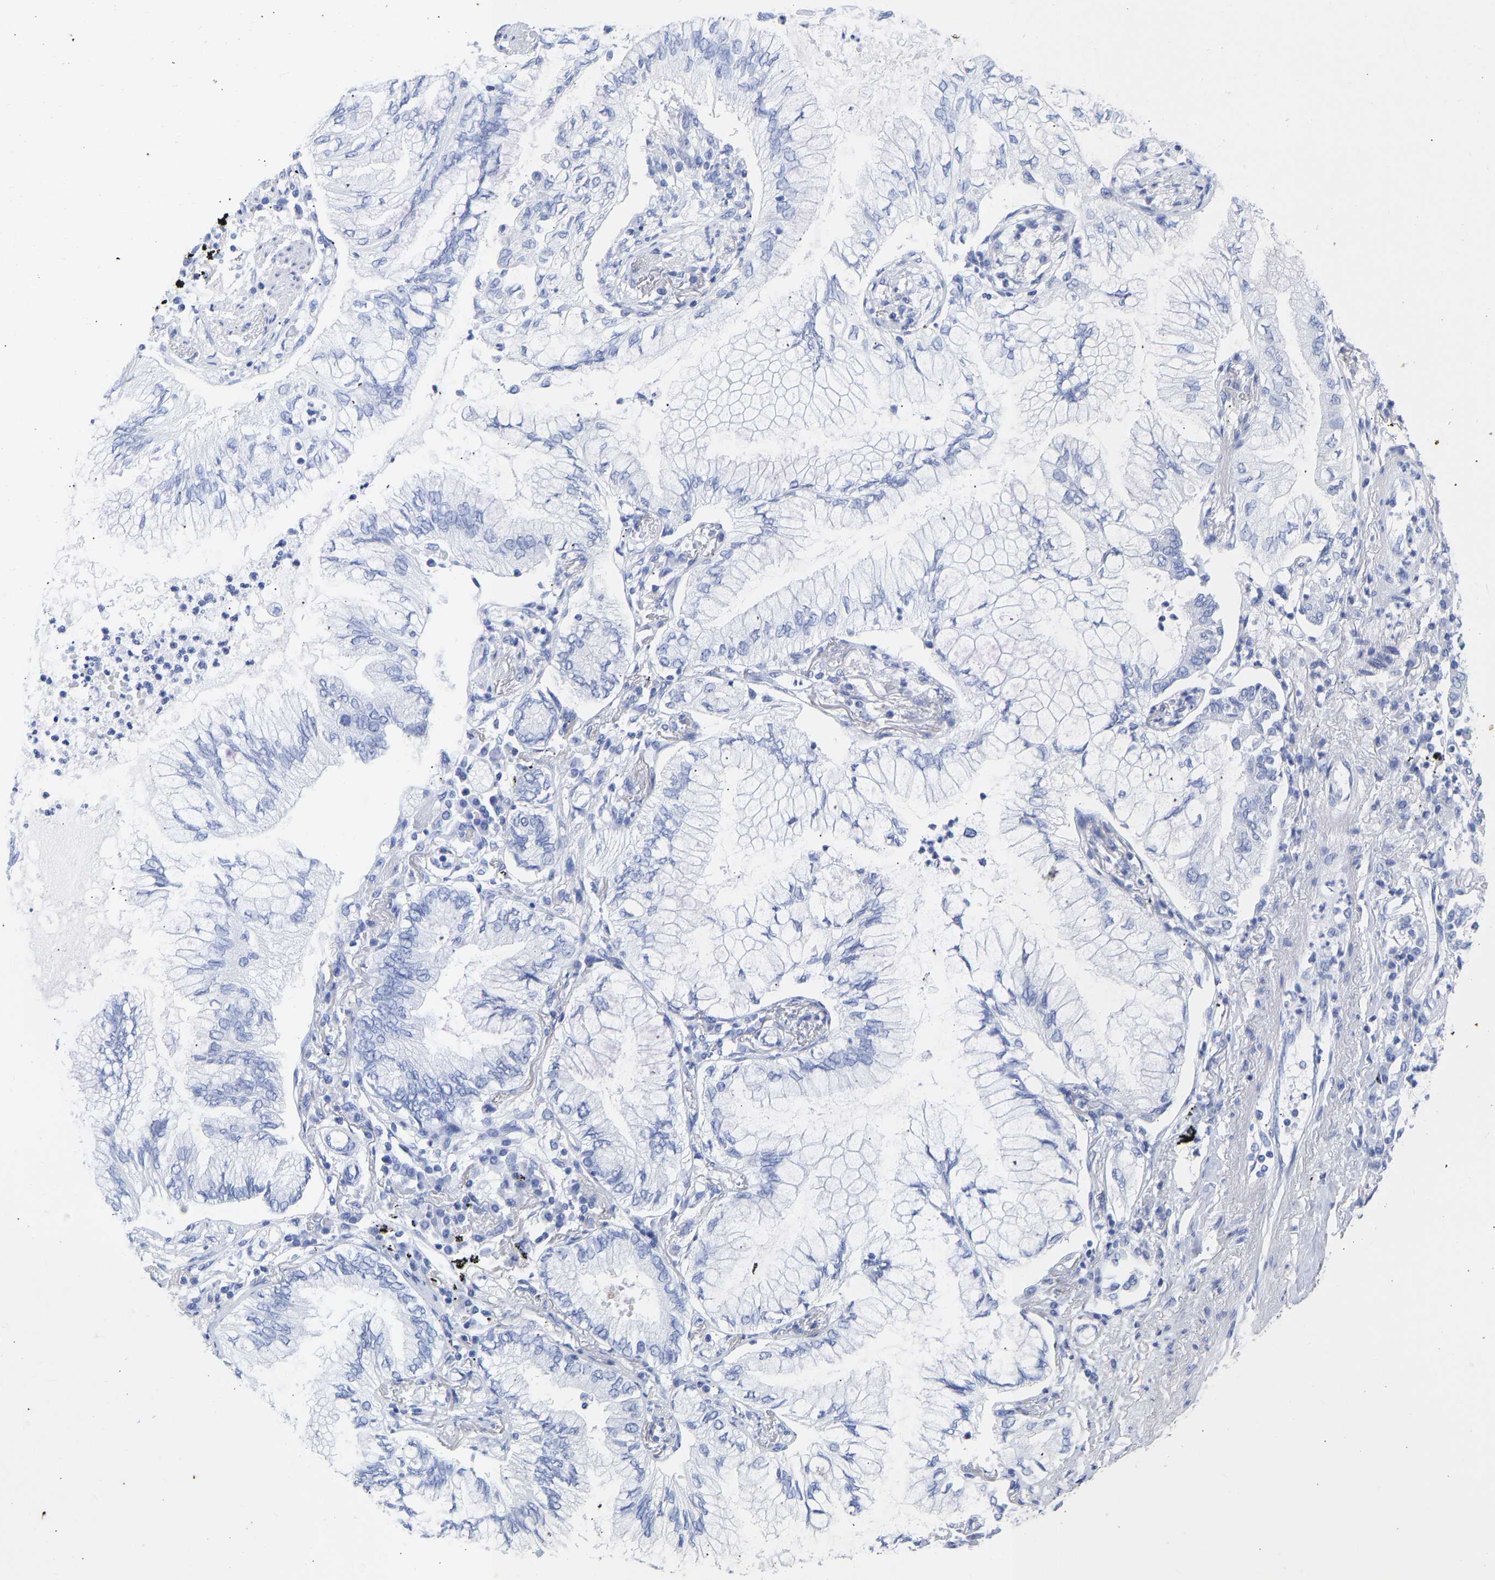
{"staining": {"intensity": "negative", "quantity": "none", "location": "none"}, "tissue": "lung cancer", "cell_type": "Tumor cells", "image_type": "cancer", "snomed": [{"axis": "morphology", "description": "Normal tissue, NOS"}, {"axis": "morphology", "description": "Adenocarcinoma, NOS"}, {"axis": "topography", "description": "Bronchus"}, {"axis": "topography", "description": "Lung"}], "caption": "Protein analysis of lung cancer (adenocarcinoma) reveals no significant staining in tumor cells. Brightfield microscopy of immunohistochemistry (IHC) stained with DAB (brown) and hematoxylin (blue), captured at high magnification.", "gene": "KRT1", "patient": {"sex": "female", "age": 70}}